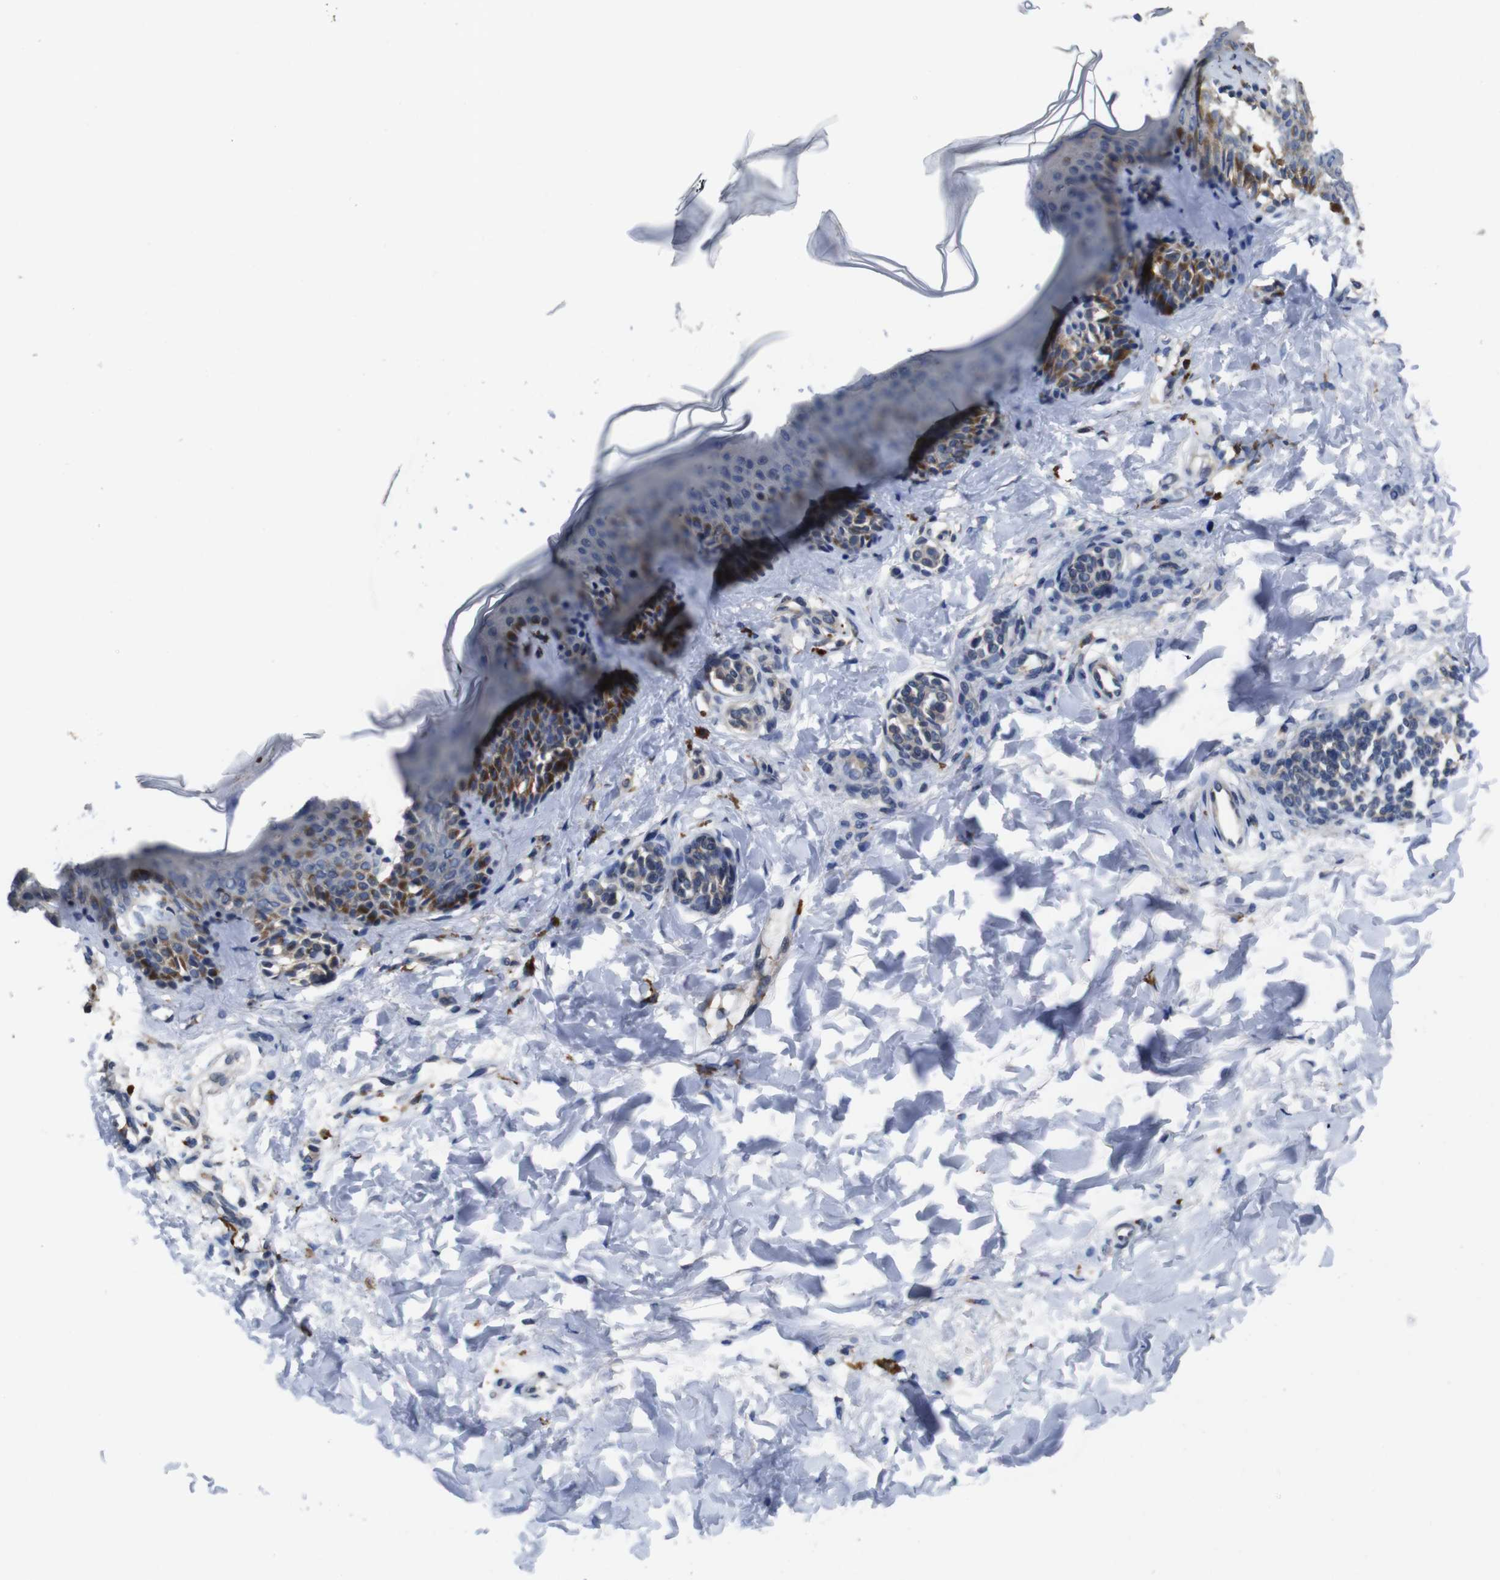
{"staining": {"intensity": "moderate", "quantity": "25%-75%", "location": "cytoplasmic/membranous"}, "tissue": "skin", "cell_type": "Fibroblasts", "image_type": "normal", "snomed": [{"axis": "morphology", "description": "Normal tissue, NOS"}, {"axis": "topography", "description": "Skin"}], "caption": "A histopathology image showing moderate cytoplasmic/membranous positivity in about 25%-75% of fibroblasts in normal skin, as visualized by brown immunohistochemical staining.", "gene": "GLIPR1", "patient": {"sex": "male", "age": 16}}